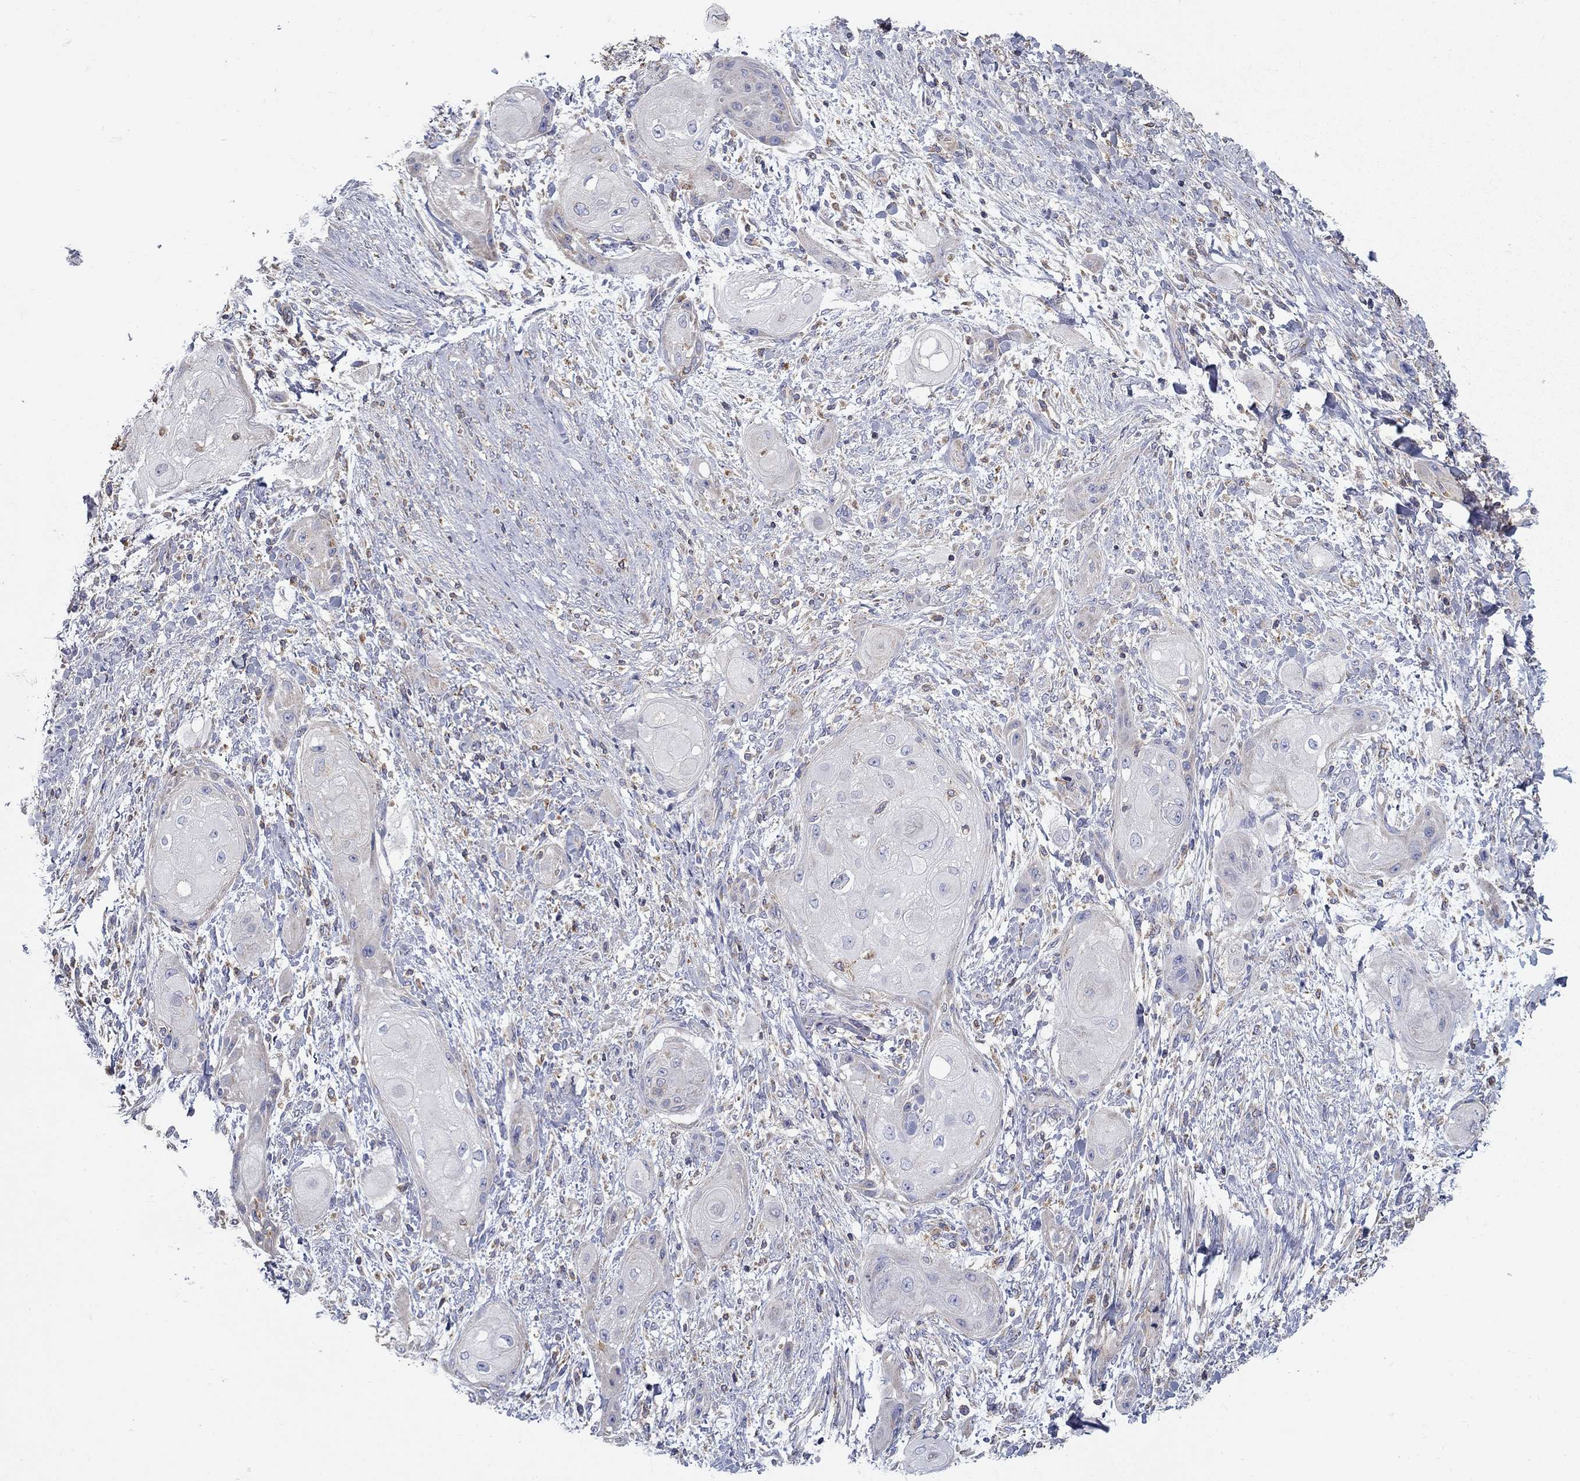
{"staining": {"intensity": "negative", "quantity": "none", "location": "none"}, "tissue": "skin cancer", "cell_type": "Tumor cells", "image_type": "cancer", "snomed": [{"axis": "morphology", "description": "Squamous cell carcinoma, NOS"}, {"axis": "topography", "description": "Skin"}], "caption": "An image of skin cancer stained for a protein exhibits no brown staining in tumor cells. (Brightfield microscopy of DAB immunohistochemistry at high magnification).", "gene": "NME5", "patient": {"sex": "male", "age": 62}}